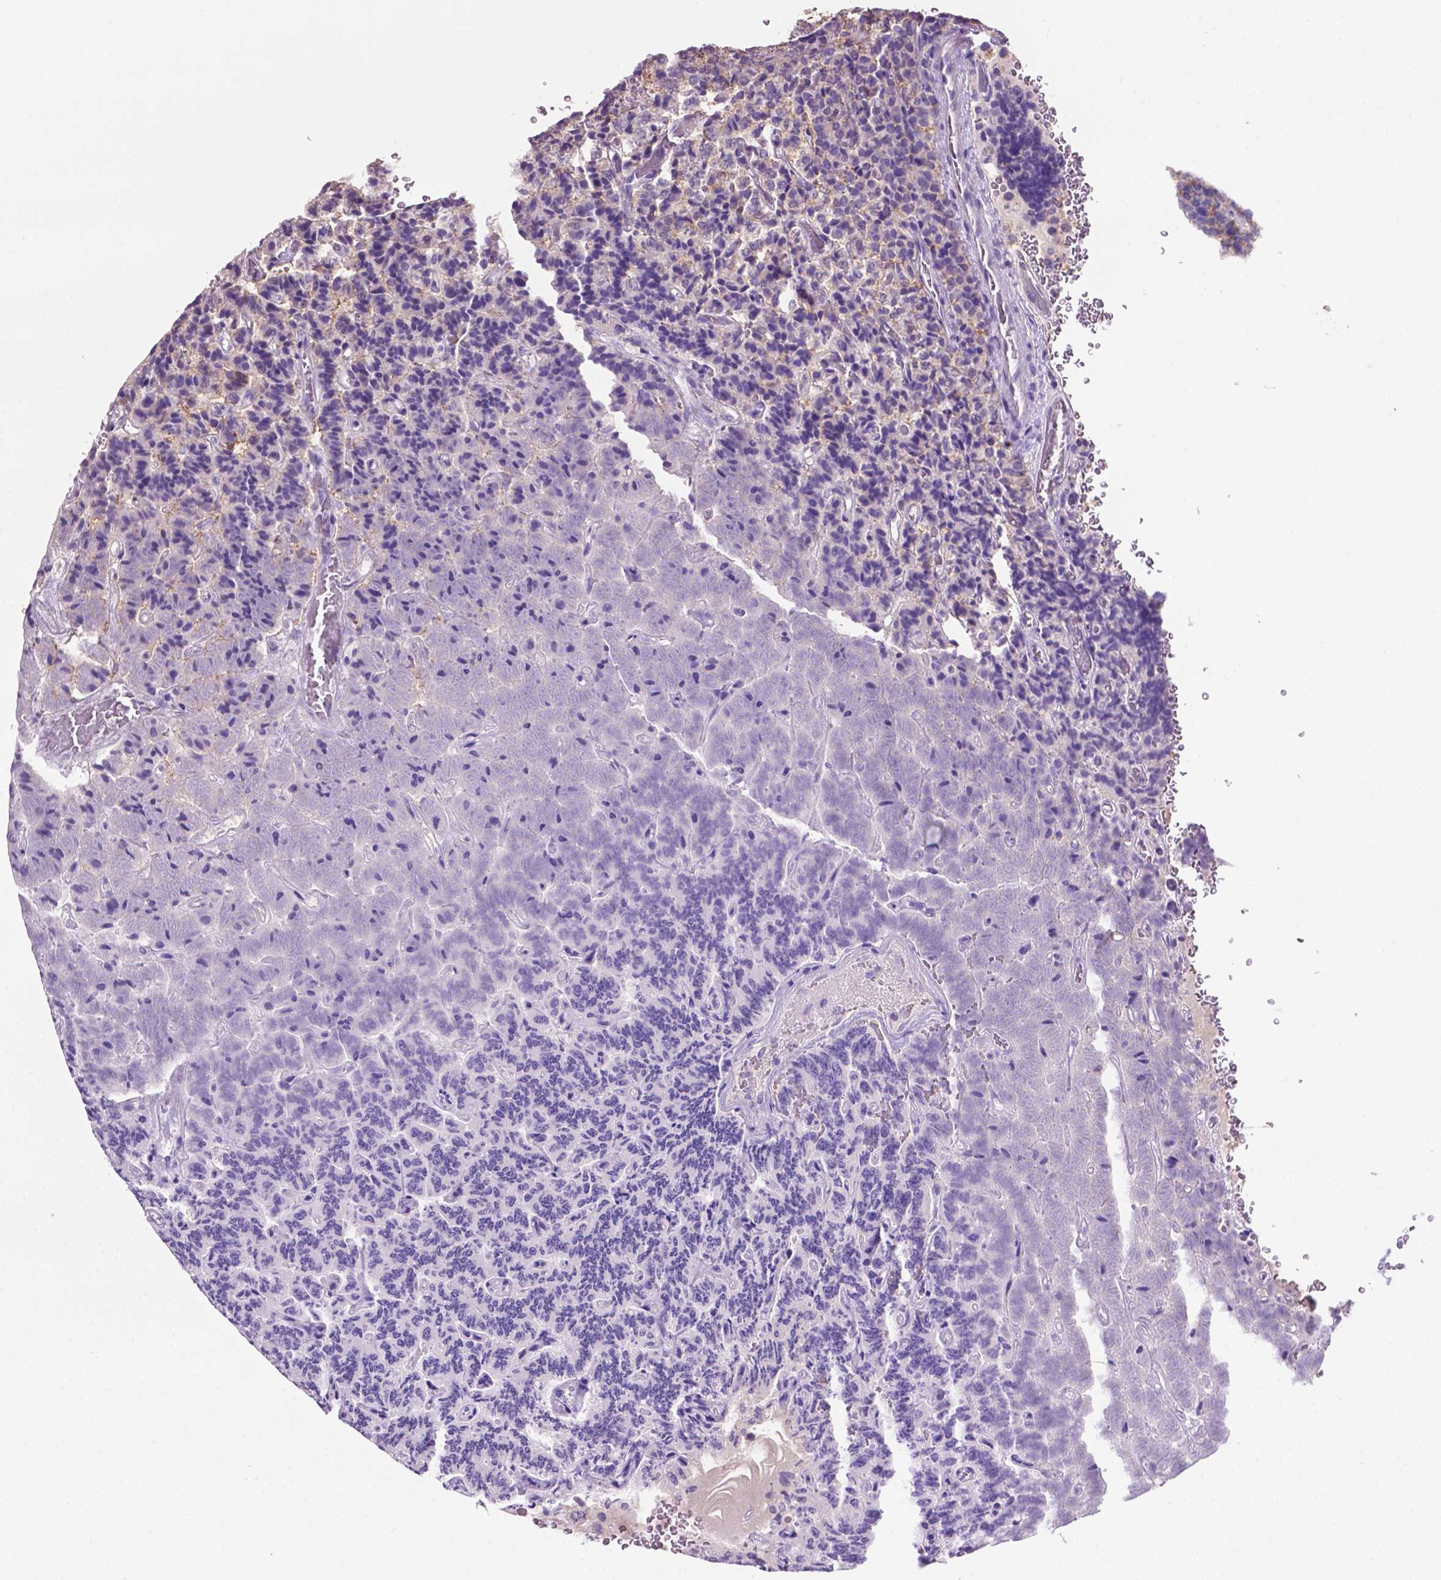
{"staining": {"intensity": "negative", "quantity": "none", "location": "none"}, "tissue": "carcinoid", "cell_type": "Tumor cells", "image_type": "cancer", "snomed": [{"axis": "morphology", "description": "Carcinoid, malignant, NOS"}, {"axis": "topography", "description": "Pancreas"}], "caption": "The image reveals no staining of tumor cells in carcinoid.", "gene": "PRPS2", "patient": {"sex": "male", "age": 36}}